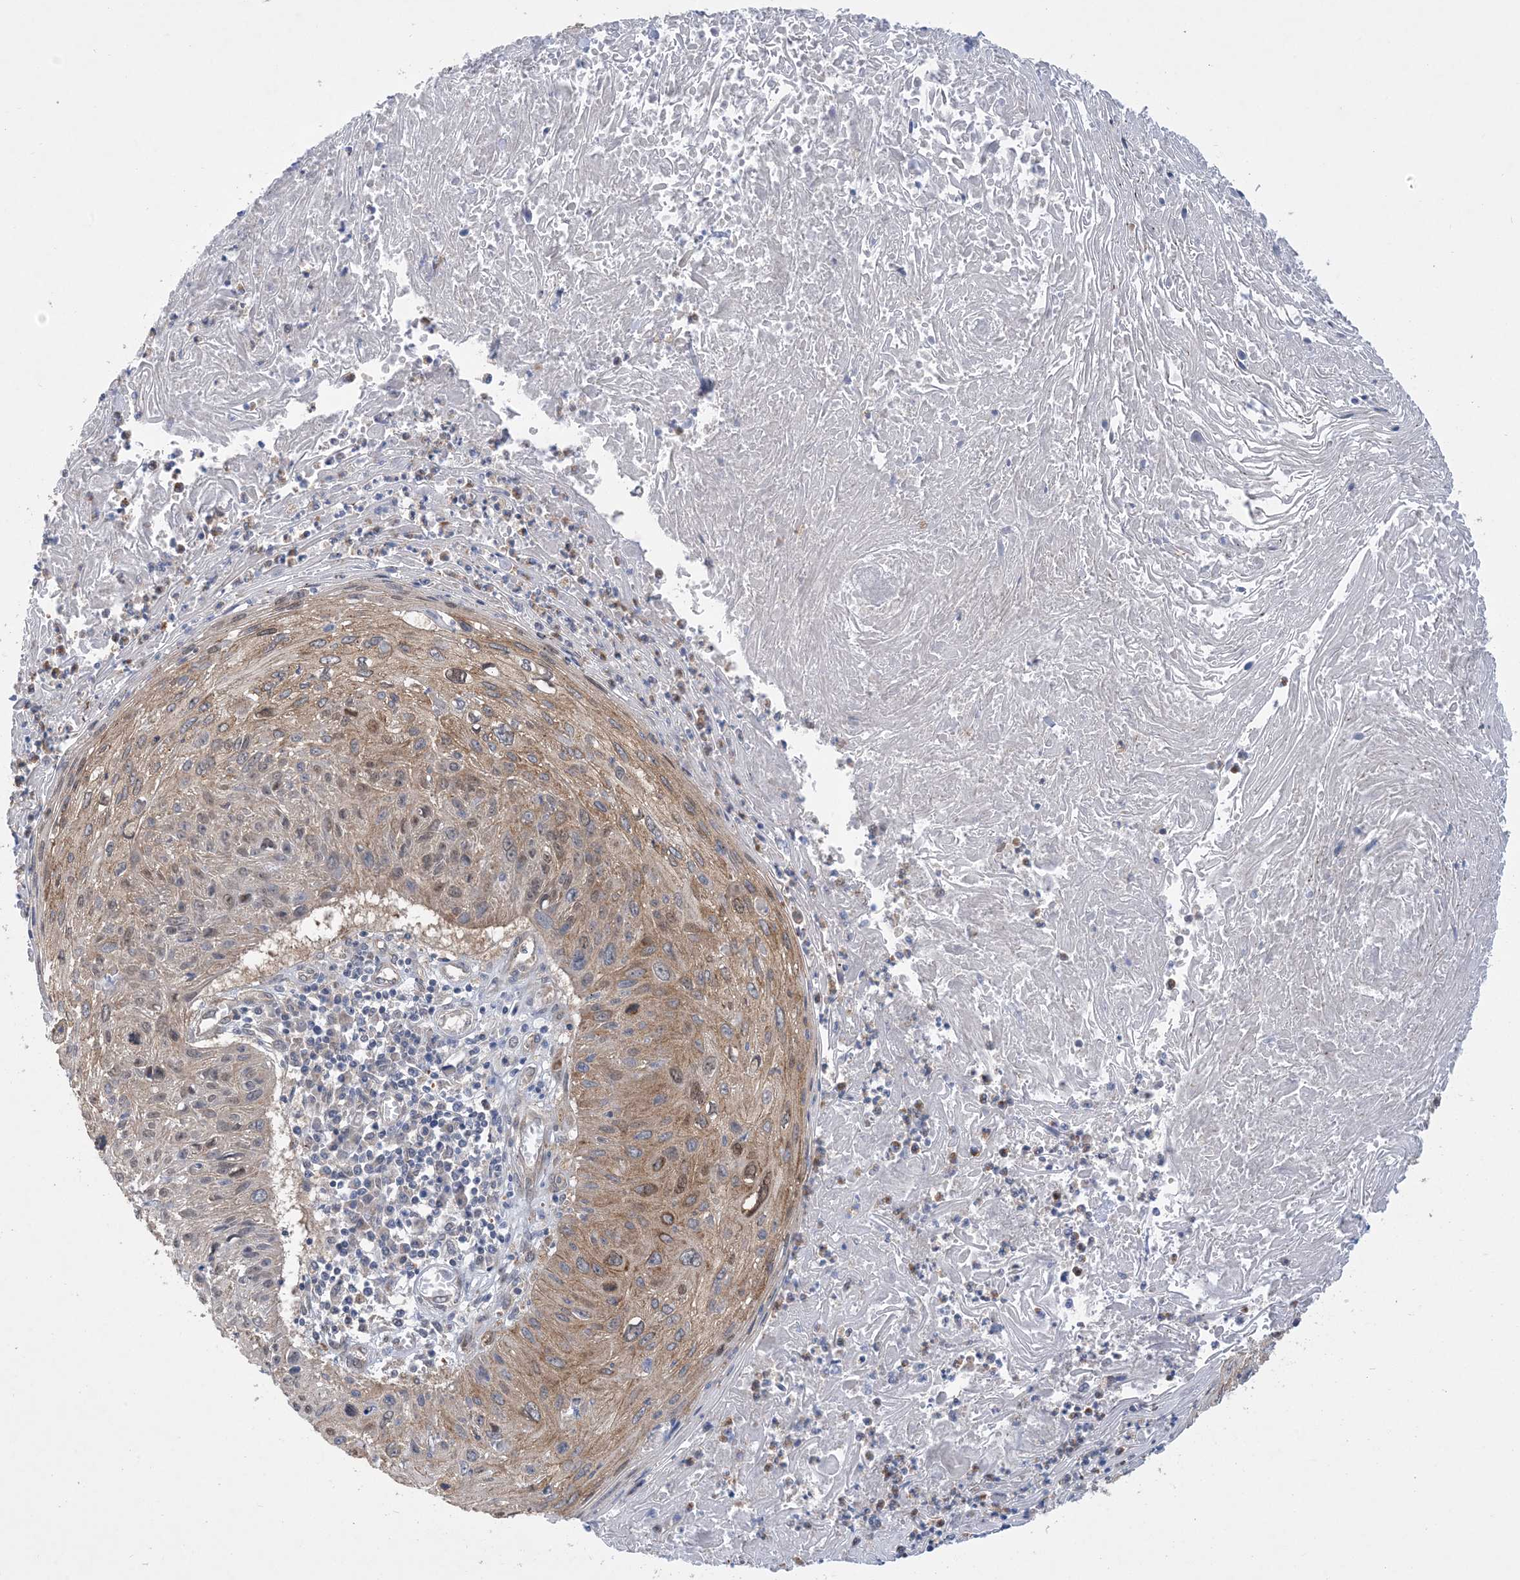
{"staining": {"intensity": "moderate", "quantity": ">75%", "location": "cytoplasmic/membranous"}, "tissue": "cervical cancer", "cell_type": "Tumor cells", "image_type": "cancer", "snomed": [{"axis": "morphology", "description": "Squamous cell carcinoma, NOS"}, {"axis": "topography", "description": "Cervix"}], "caption": "Cervical cancer (squamous cell carcinoma) stained with immunohistochemistry shows moderate cytoplasmic/membranous staining in about >75% of tumor cells.", "gene": "EHBP1", "patient": {"sex": "female", "age": 51}}